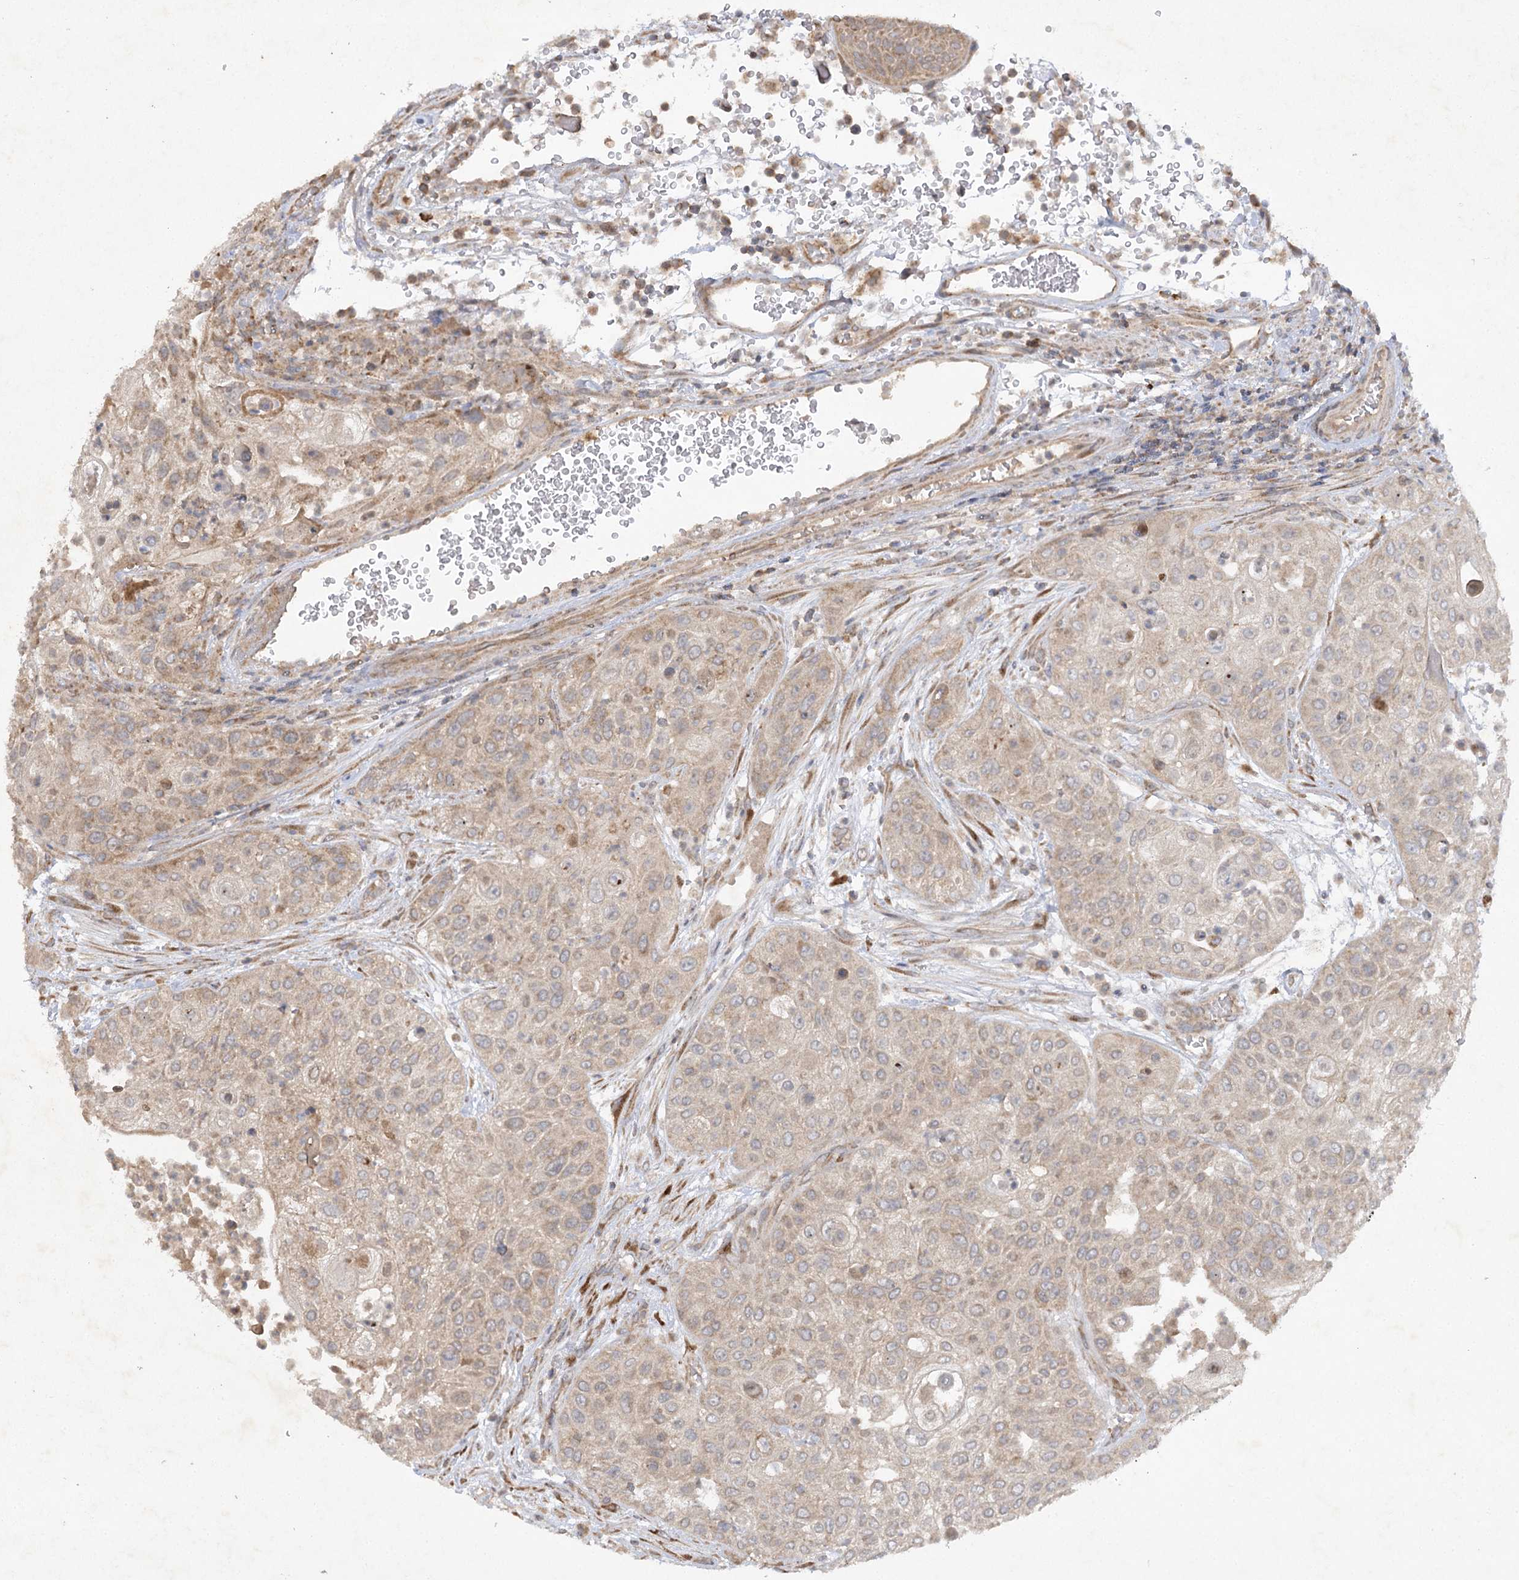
{"staining": {"intensity": "weak", "quantity": "25%-75%", "location": "cytoplasmic/membranous"}, "tissue": "urothelial cancer", "cell_type": "Tumor cells", "image_type": "cancer", "snomed": [{"axis": "morphology", "description": "Urothelial carcinoma, High grade"}, {"axis": "topography", "description": "Urinary bladder"}], "caption": "Immunohistochemistry histopathology image of neoplastic tissue: high-grade urothelial carcinoma stained using IHC exhibits low levels of weak protein expression localized specifically in the cytoplasmic/membranous of tumor cells, appearing as a cytoplasmic/membranous brown color.", "gene": "TRAF3IP1", "patient": {"sex": "female", "age": 79}}